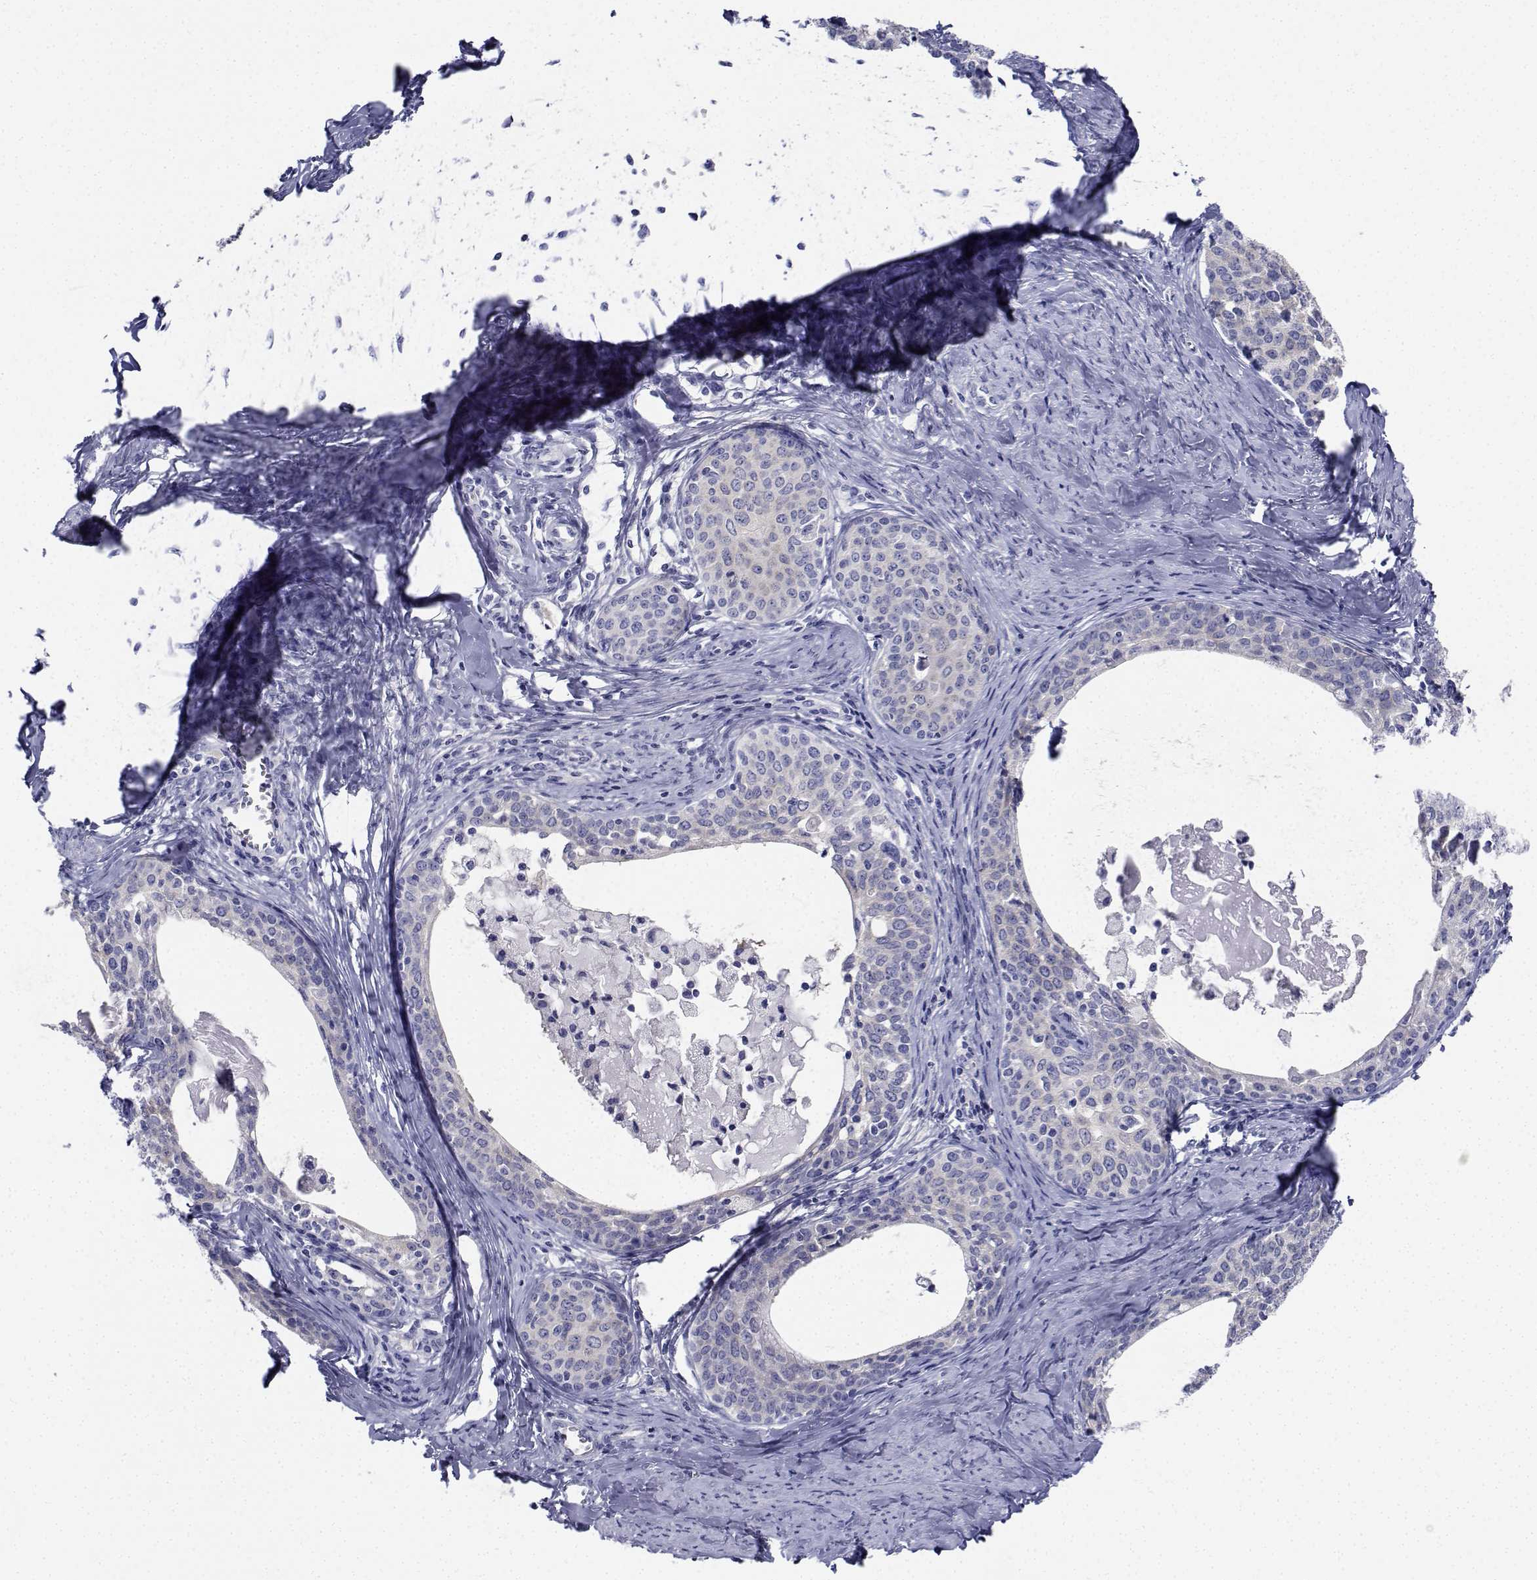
{"staining": {"intensity": "negative", "quantity": "none", "location": "none"}, "tissue": "cervical cancer", "cell_type": "Tumor cells", "image_type": "cancer", "snomed": [{"axis": "morphology", "description": "Squamous cell carcinoma, NOS"}, {"axis": "morphology", "description": "Adenocarcinoma, NOS"}, {"axis": "topography", "description": "Cervix"}], "caption": "Tumor cells are negative for protein expression in human squamous cell carcinoma (cervical).", "gene": "CDHR3", "patient": {"sex": "female", "age": 52}}